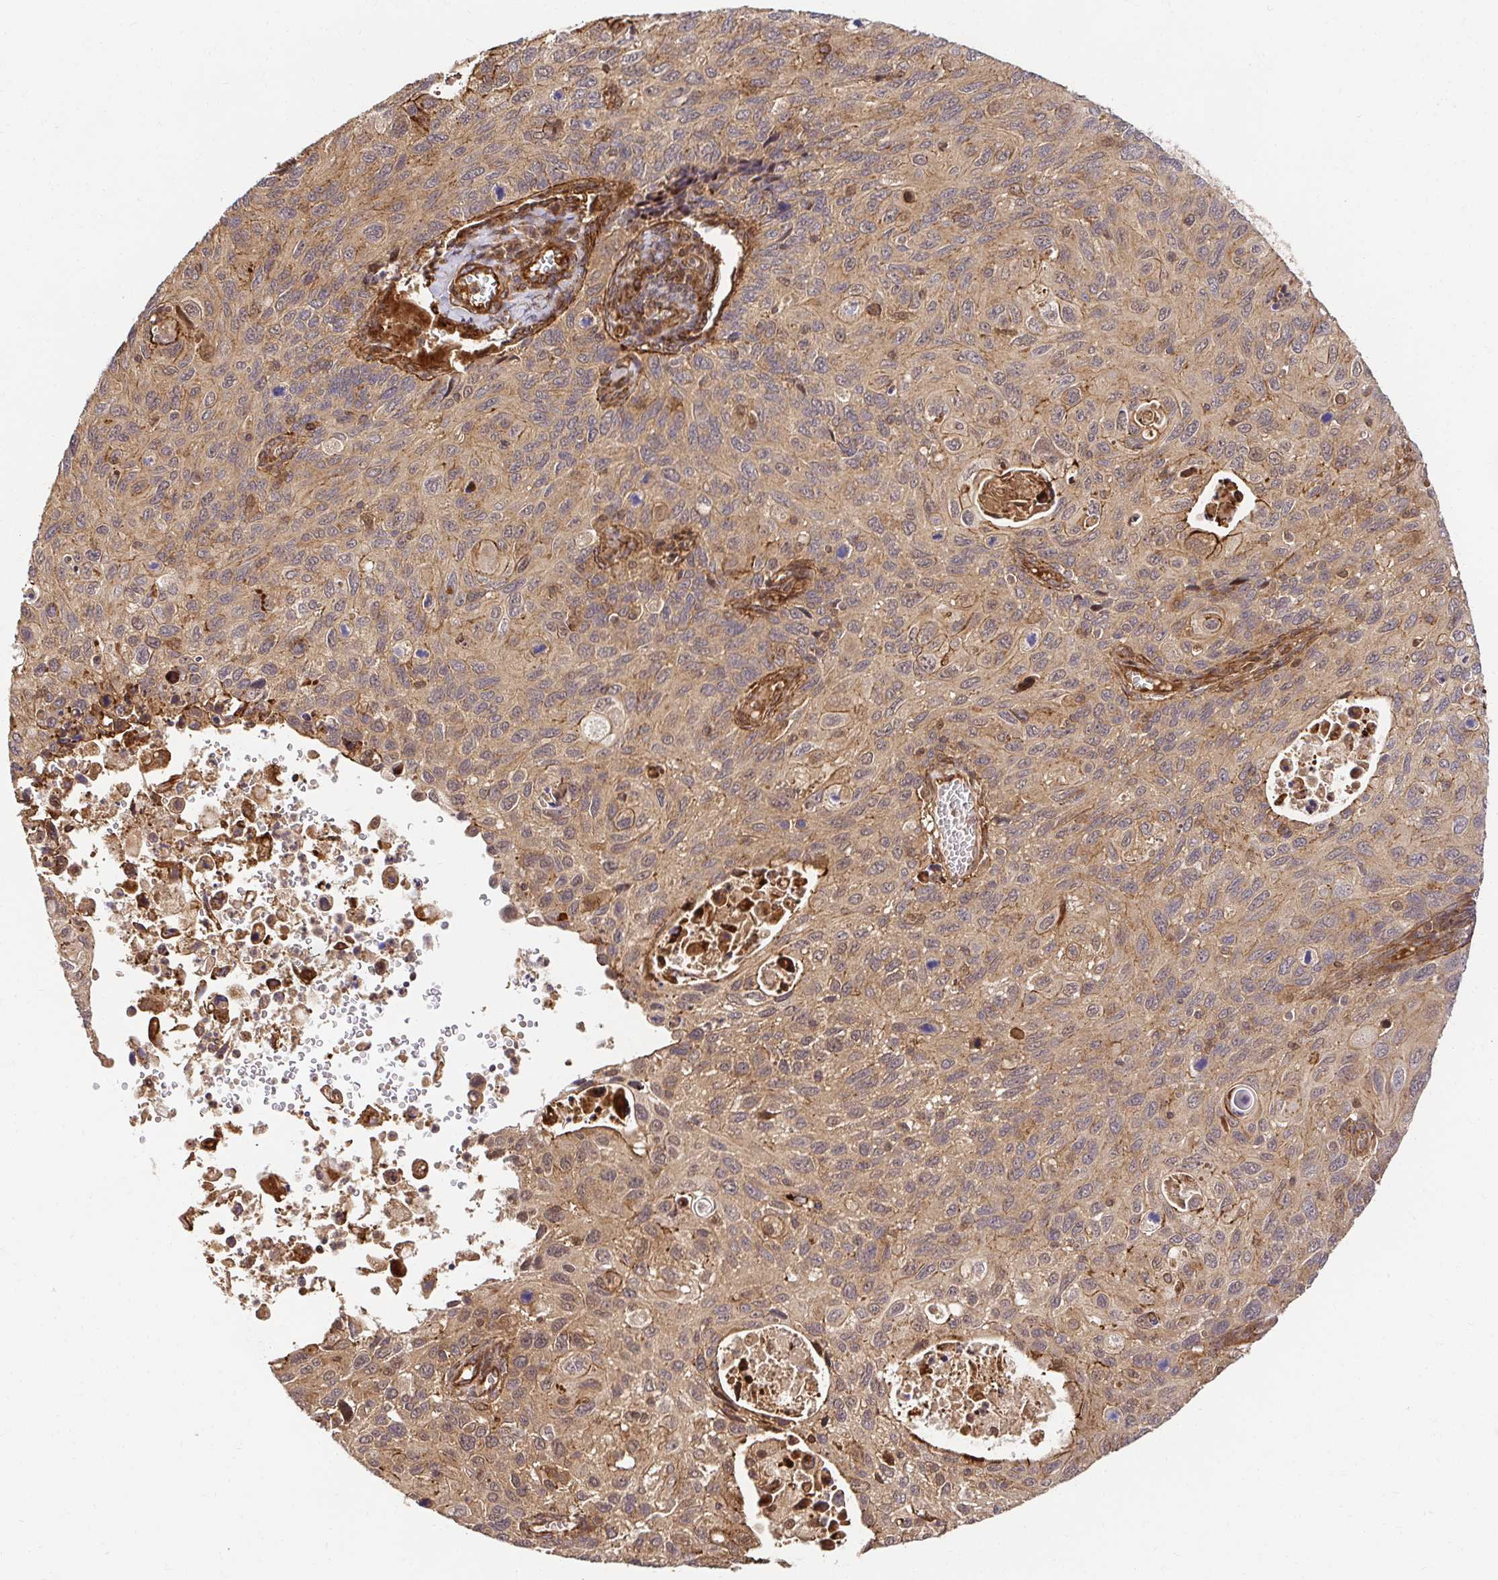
{"staining": {"intensity": "weak", "quantity": "<25%", "location": "nuclear"}, "tissue": "cervical cancer", "cell_type": "Tumor cells", "image_type": "cancer", "snomed": [{"axis": "morphology", "description": "Squamous cell carcinoma, NOS"}, {"axis": "topography", "description": "Cervix"}], "caption": "Immunohistochemistry (IHC) image of neoplastic tissue: squamous cell carcinoma (cervical) stained with DAB exhibits no significant protein staining in tumor cells. (DAB immunohistochemistry with hematoxylin counter stain).", "gene": "PSMA4", "patient": {"sex": "female", "age": 70}}